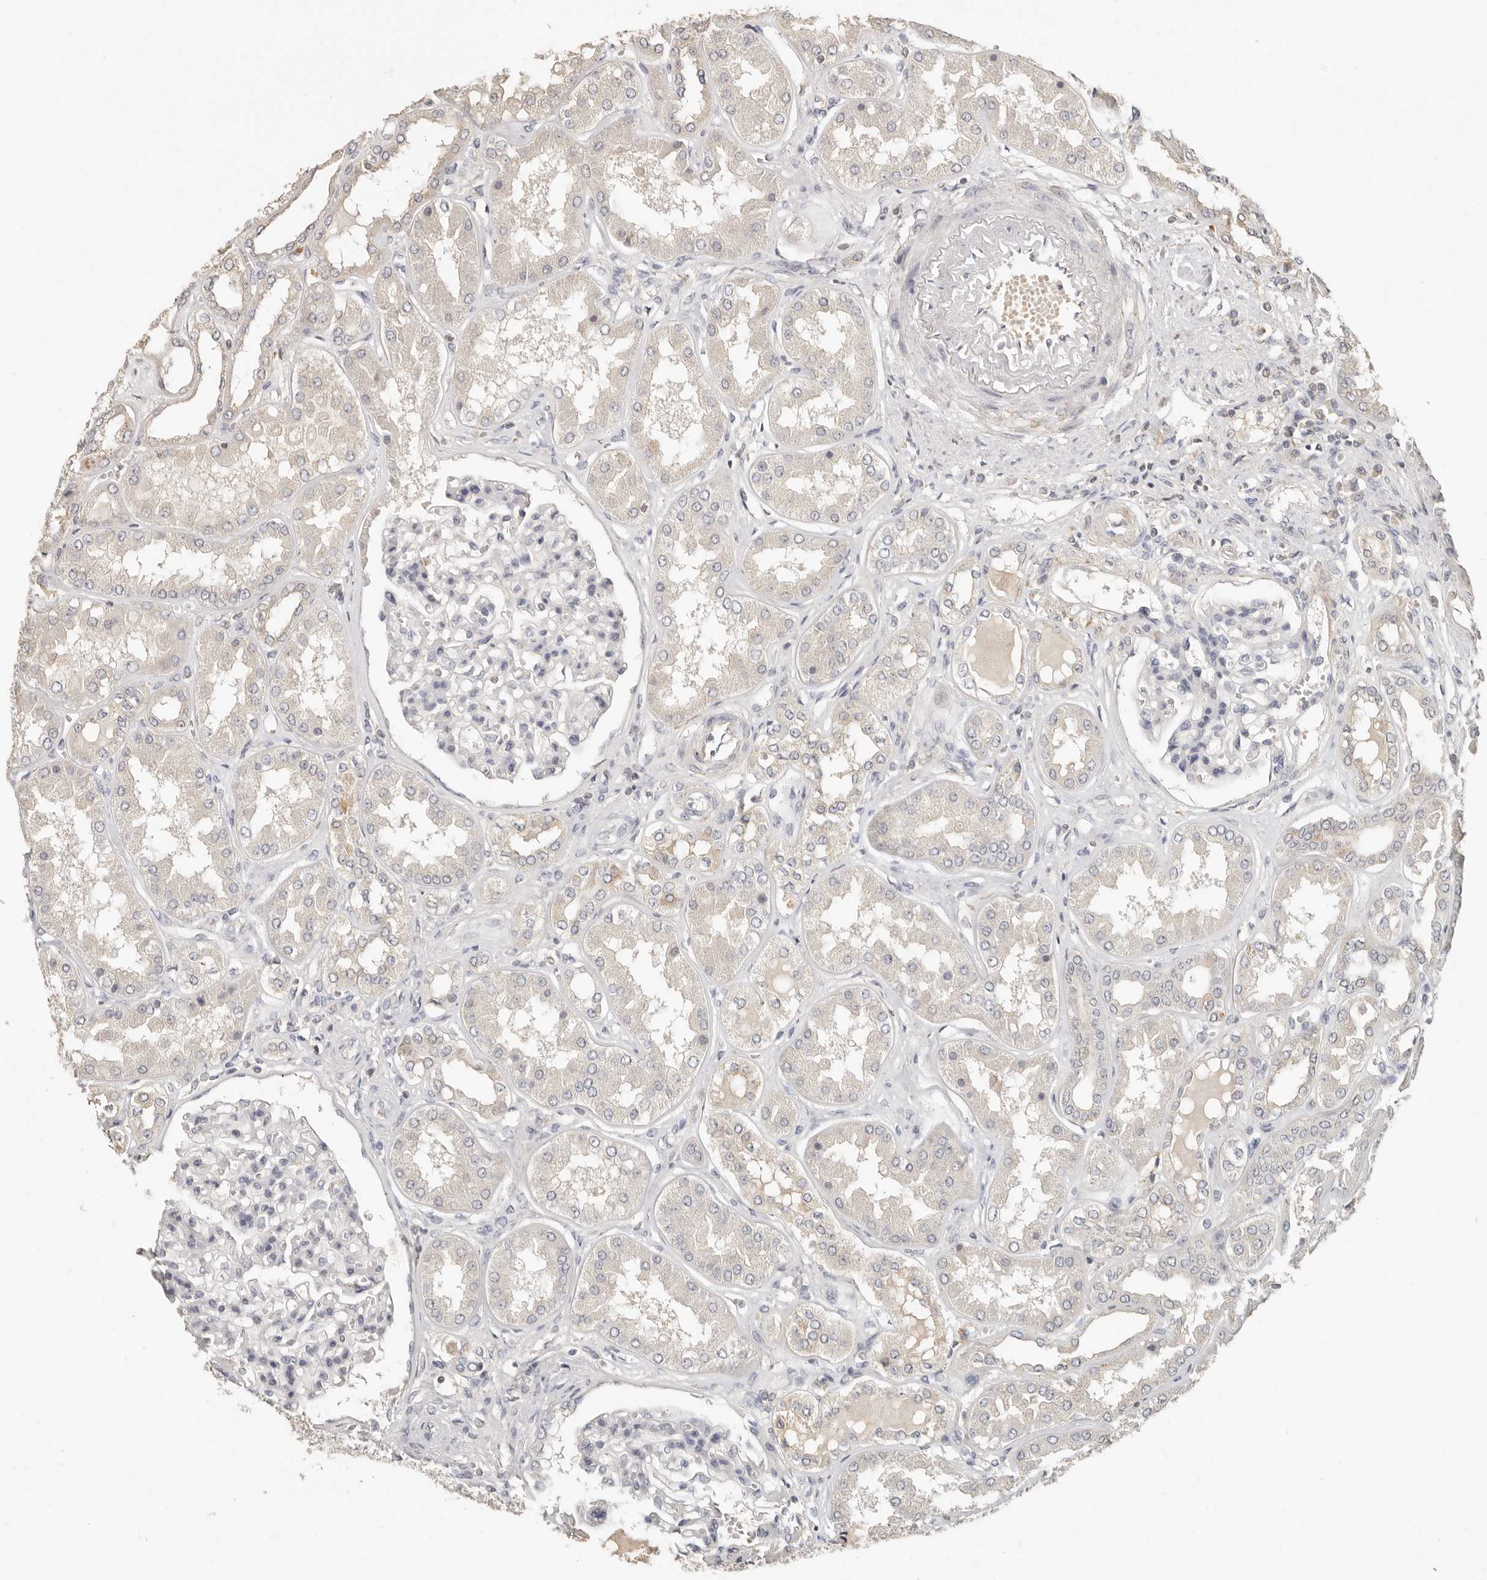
{"staining": {"intensity": "negative", "quantity": "none", "location": "none"}, "tissue": "kidney", "cell_type": "Cells in glomeruli", "image_type": "normal", "snomed": [{"axis": "morphology", "description": "Normal tissue, NOS"}, {"axis": "topography", "description": "Kidney"}], "caption": "A high-resolution histopathology image shows IHC staining of benign kidney, which reveals no significant expression in cells in glomeruli.", "gene": "CSK", "patient": {"sex": "female", "age": 56}}